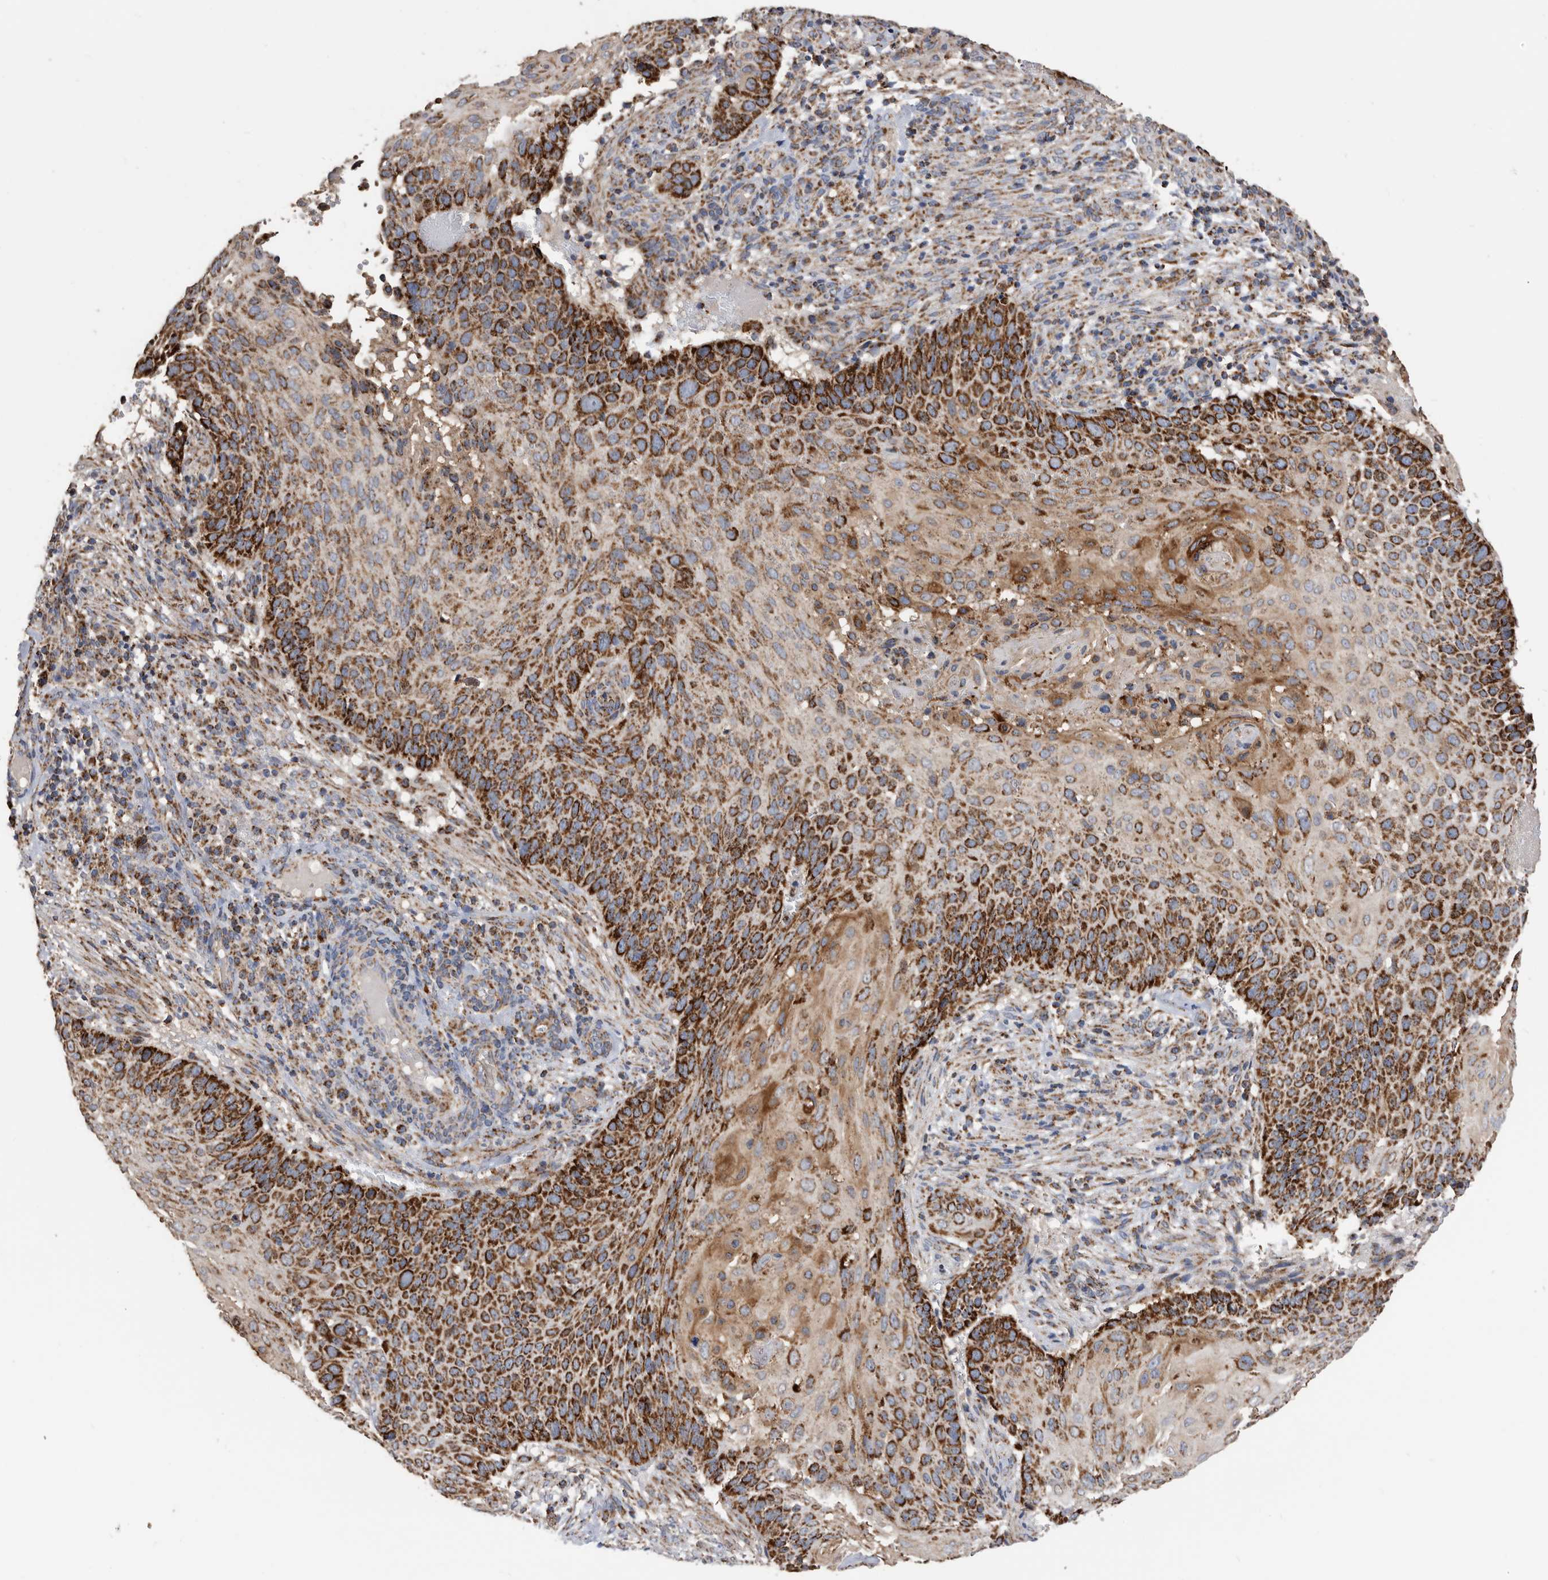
{"staining": {"intensity": "strong", "quantity": ">75%", "location": "cytoplasmic/membranous"}, "tissue": "cervical cancer", "cell_type": "Tumor cells", "image_type": "cancer", "snomed": [{"axis": "morphology", "description": "Squamous cell carcinoma, NOS"}, {"axis": "topography", "description": "Cervix"}], "caption": "Cervical cancer (squamous cell carcinoma) was stained to show a protein in brown. There is high levels of strong cytoplasmic/membranous expression in about >75% of tumor cells. (Brightfield microscopy of DAB IHC at high magnification).", "gene": "WFDC1", "patient": {"sex": "female", "age": 74}}